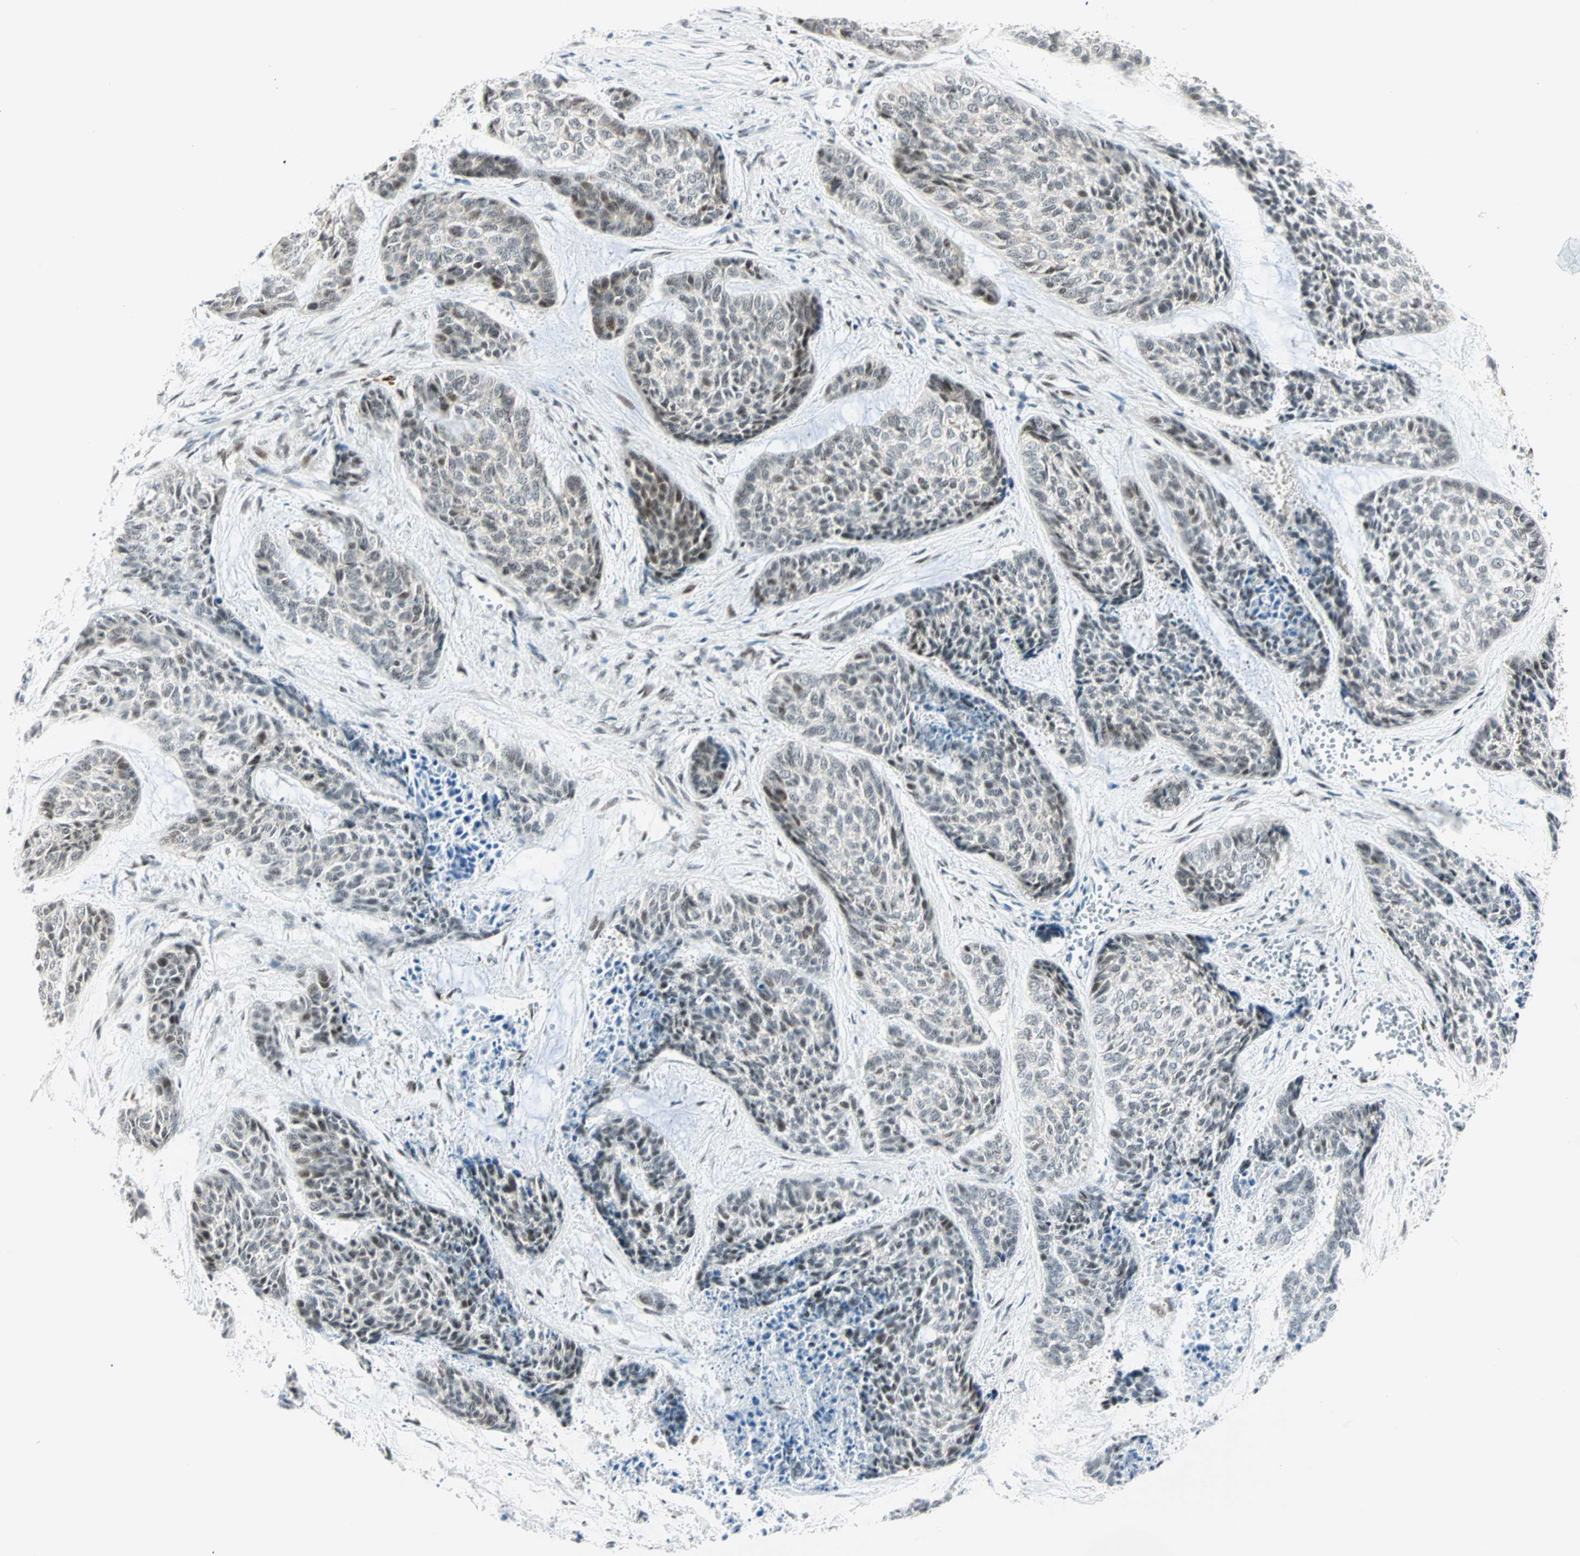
{"staining": {"intensity": "moderate", "quantity": "<25%", "location": "nuclear"}, "tissue": "skin cancer", "cell_type": "Tumor cells", "image_type": "cancer", "snomed": [{"axis": "morphology", "description": "Basal cell carcinoma"}, {"axis": "topography", "description": "Skin"}], "caption": "This photomicrograph demonstrates immunohistochemistry (IHC) staining of skin cancer (basal cell carcinoma), with low moderate nuclear positivity in approximately <25% of tumor cells.", "gene": "PKNOX1", "patient": {"sex": "female", "age": 64}}